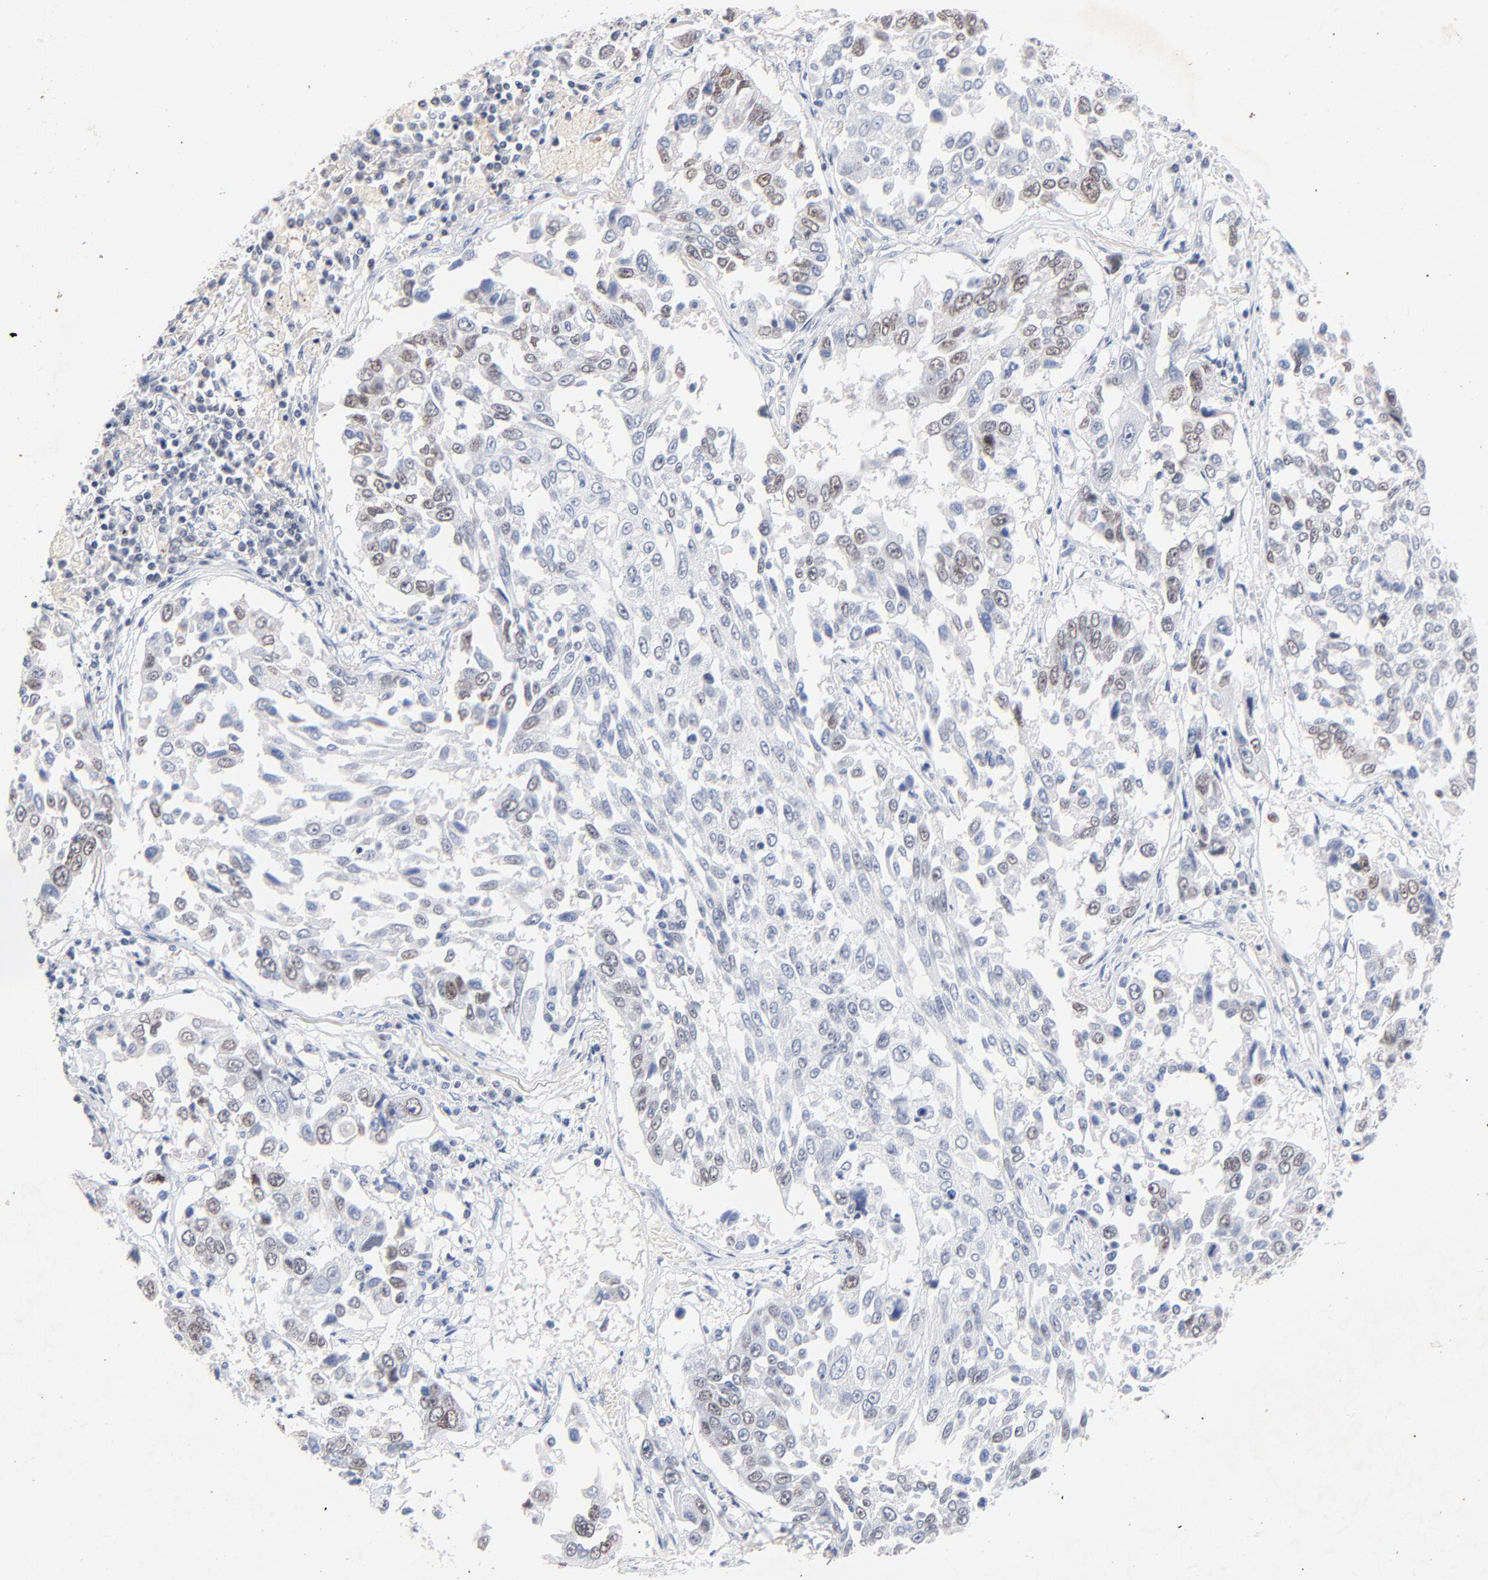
{"staining": {"intensity": "weak", "quantity": "25%-75%", "location": "nuclear"}, "tissue": "lung cancer", "cell_type": "Tumor cells", "image_type": "cancer", "snomed": [{"axis": "morphology", "description": "Squamous cell carcinoma, NOS"}, {"axis": "topography", "description": "Lung"}], "caption": "An image of human lung cancer stained for a protein exhibits weak nuclear brown staining in tumor cells. Ihc stains the protein of interest in brown and the nuclei are stained blue.", "gene": "ORC2", "patient": {"sex": "male", "age": 71}}